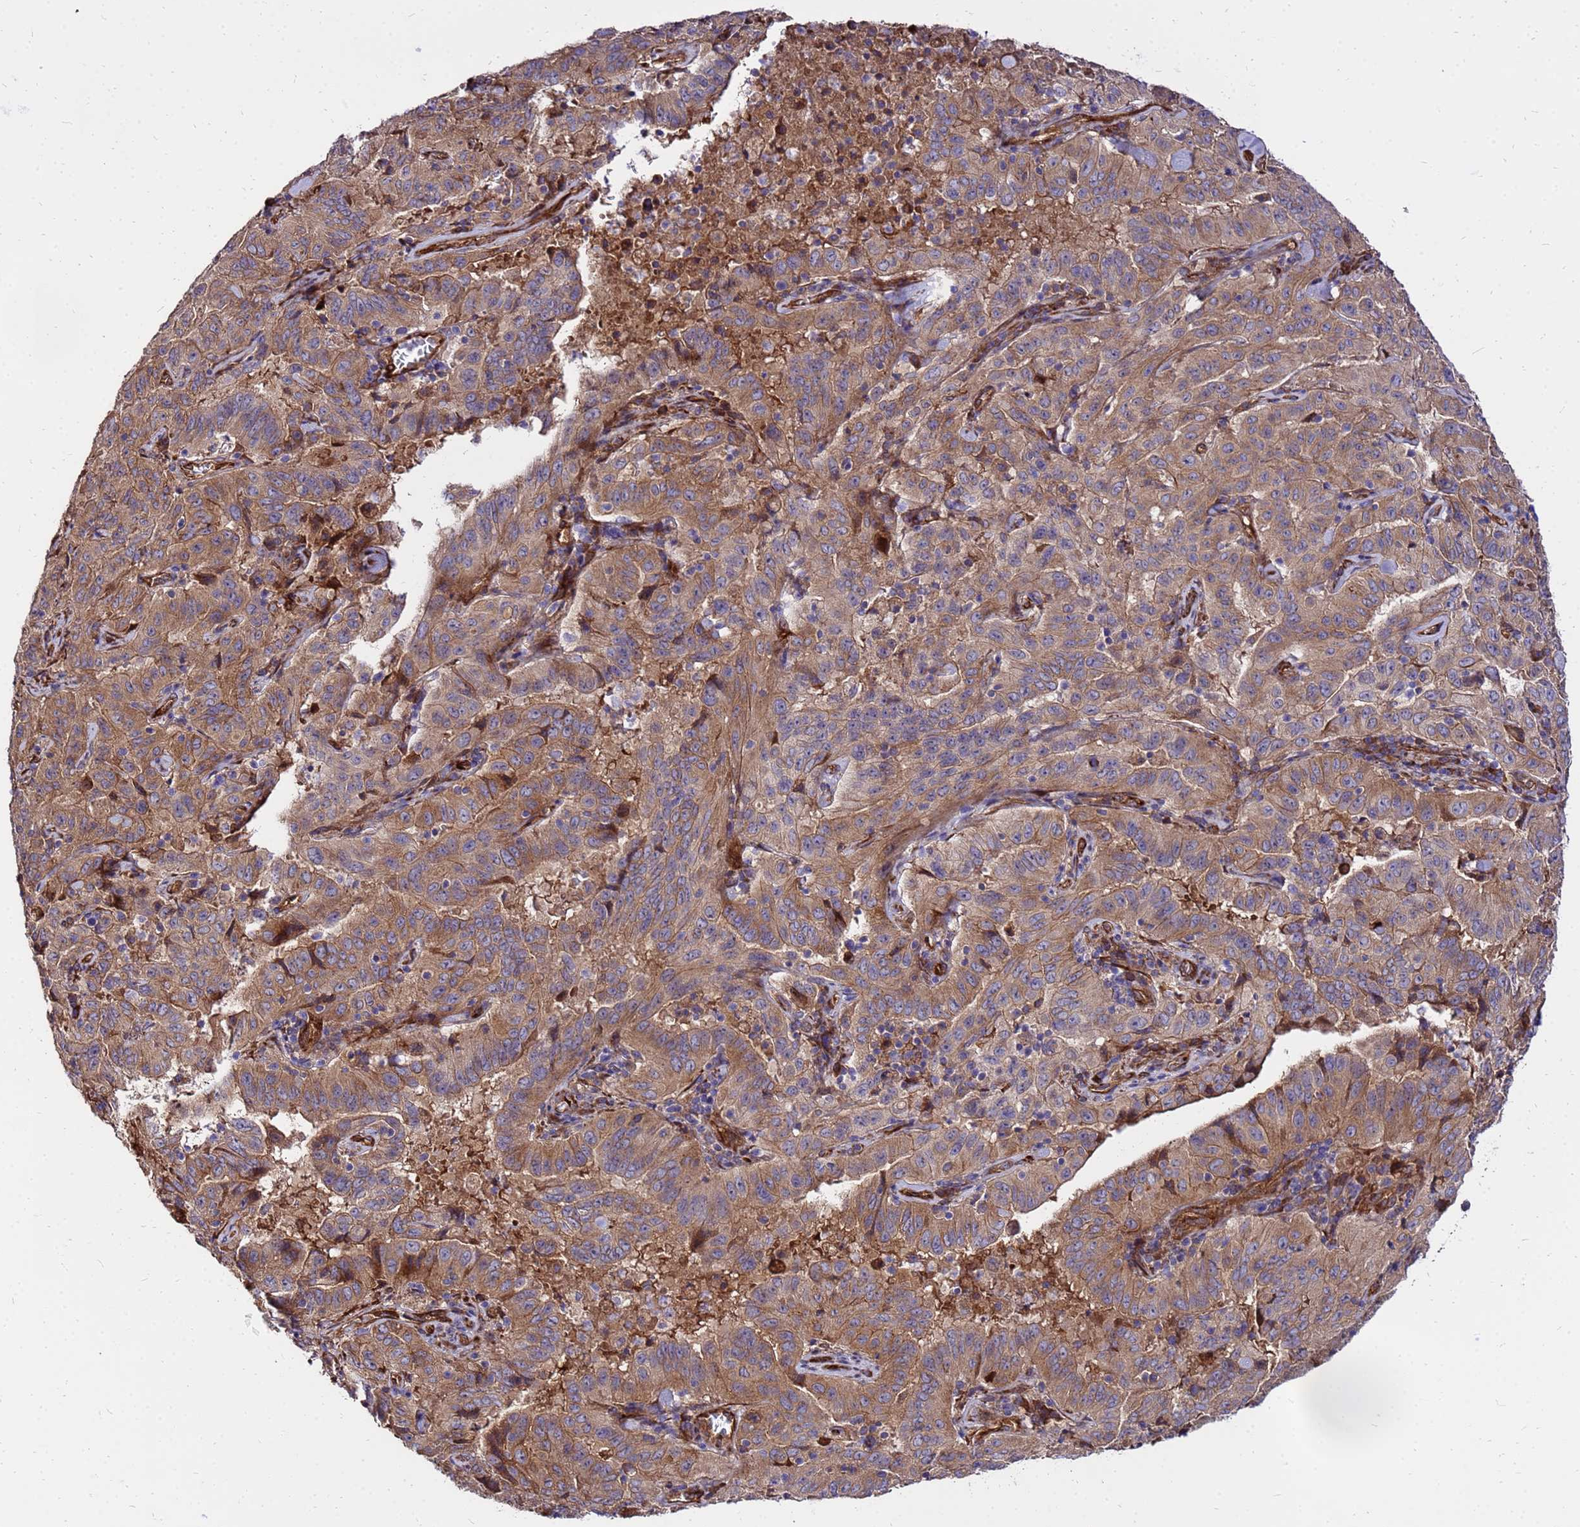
{"staining": {"intensity": "moderate", "quantity": ">75%", "location": "cytoplasmic/membranous"}, "tissue": "pancreatic cancer", "cell_type": "Tumor cells", "image_type": "cancer", "snomed": [{"axis": "morphology", "description": "Adenocarcinoma, NOS"}, {"axis": "topography", "description": "Pancreas"}], "caption": "An immunohistochemistry micrograph of neoplastic tissue is shown. Protein staining in brown labels moderate cytoplasmic/membranous positivity in adenocarcinoma (pancreatic) within tumor cells. Immunohistochemistry stains the protein in brown and the nuclei are stained blue.", "gene": "WWC2", "patient": {"sex": "male", "age": 63}}